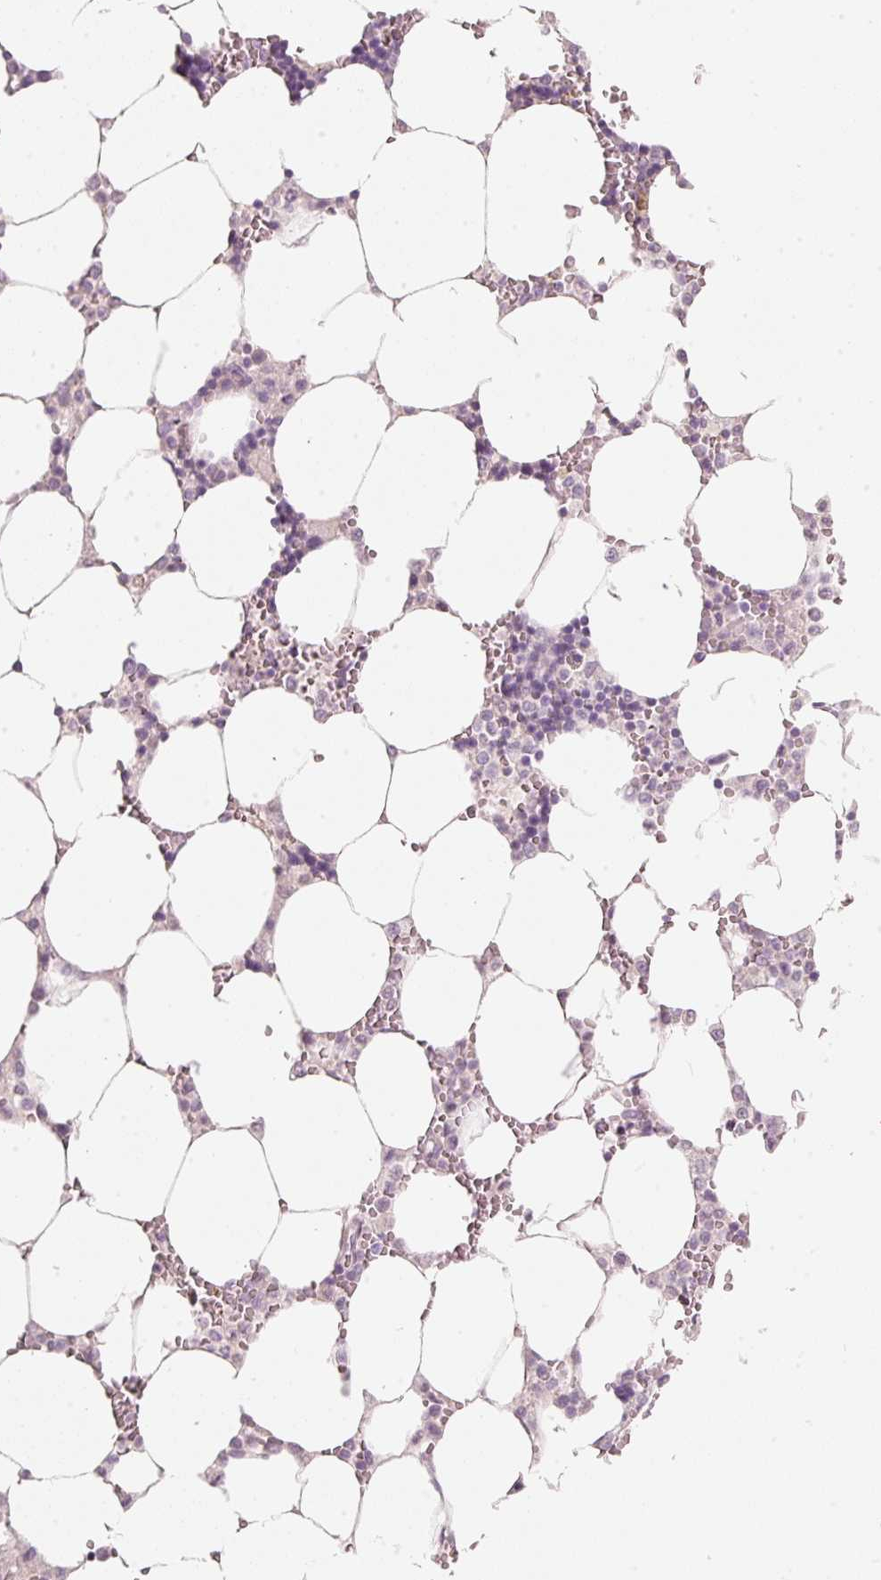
{"staining": {"intensity": "negative", "quantity": "none", "location": "none"}, "tissue": "bone marrow", "cell_type": "Hematopoietic cells", "image_type": "normal", "snomed": [{"axis": "morphology", "description": "Normal tissue, NOS"}, {"axis": "topography", "description": "Bone marrow"}], "caption": "An image of bone marrow stained for a protein exhibits no brown staining in hematopoietic cells. (DAB (3,3'-diaminobenzidine) IHC visualized using brightfield microscopy, high magnification).", "gene": "STEAP1", "patient": {"sex": "male", "age": 64}}